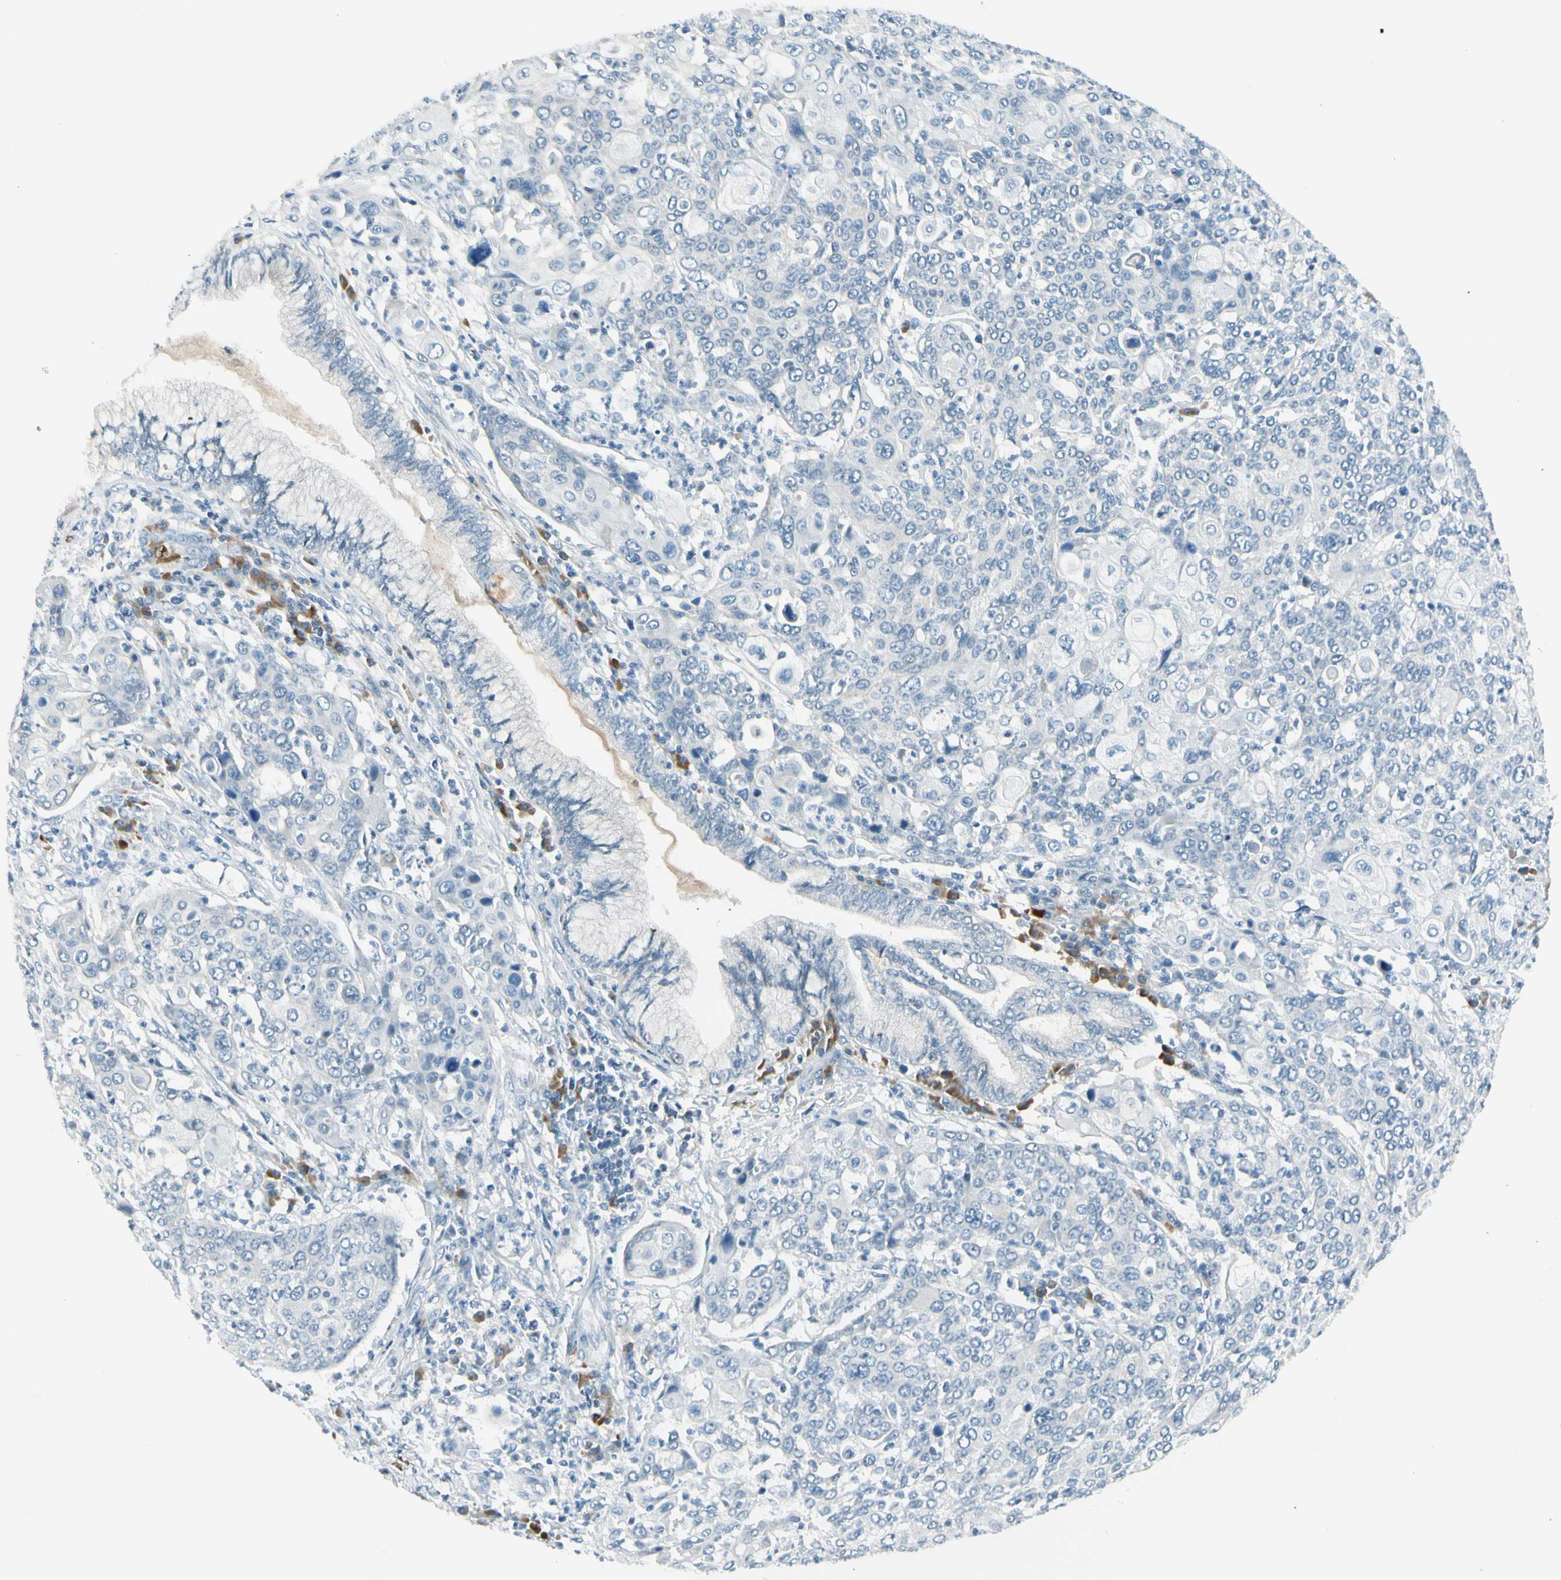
{"staining": {"intensity": "negative", "quantity": "none", "location": "none"}, "tissue": "cervical cancer", "cell_type": "Tumor cells", "image_type": "cancer", "snomed": [{"axis": "morphology", "description": "Squamous cell carcinoma, NOS"}, {"axis": "topography", "description": "Cervix"}], "caption": "This is a histopathology image of IHC staining of cervical squamous cell carcinoma, which shows no expression in tumor cells.", "gene": "ZSCAN1", "patient": {"sex": "female", "age": 40}}